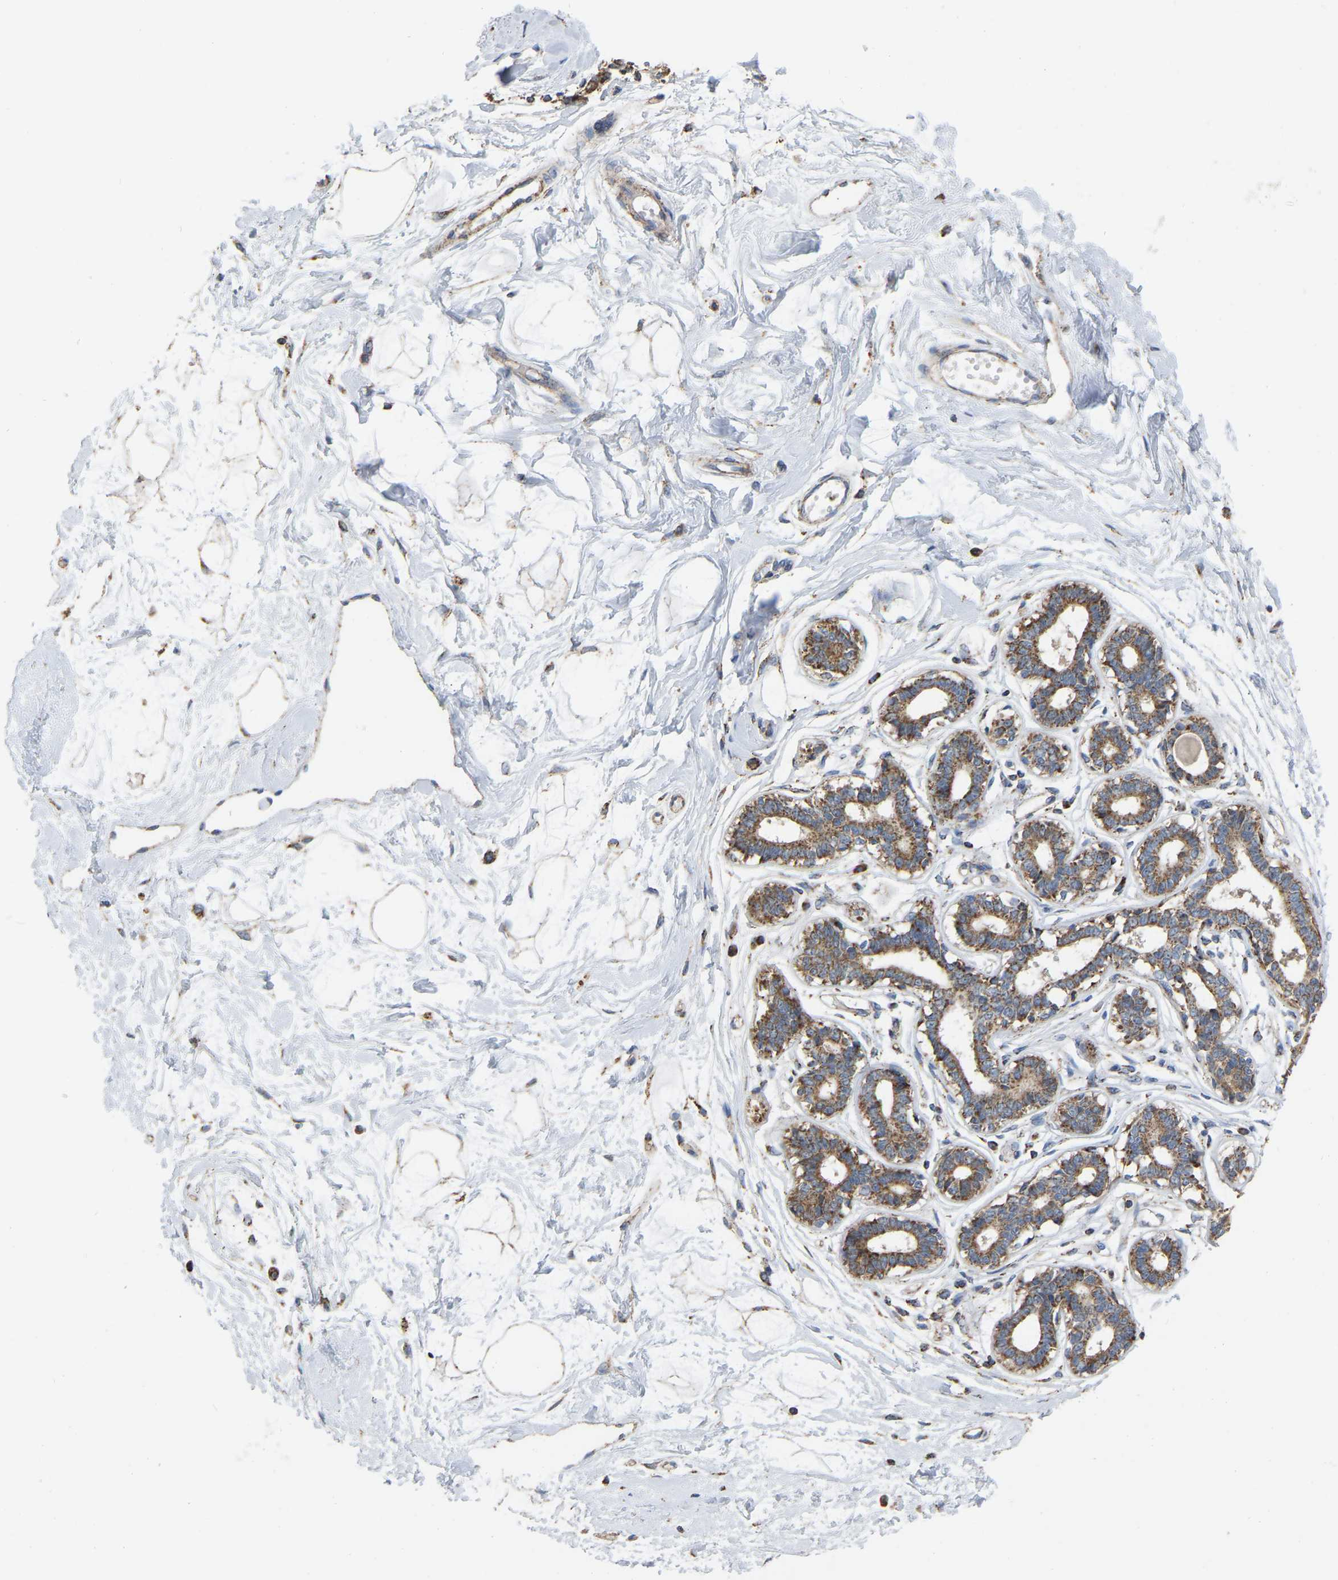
{"staining": {"intensity": "weak", "quantity": ">75%", "location": "cytoplasmic/membranous"}, "tissue": "breast", "cell_type": "Adipocytes", "image_type": "normal", "snomed": [{"axis": "morphology", "description": "Normal tissue, NOS"}, {"axis": "topography", "description": "Breast"}], "caption": "High-power microscopy captured an IHC image of normal breast, revealing weak cytoplasmic/membranous positivity in about >75% of adipocytes.", "gene": "CBLB", "patient": {"sex": "female", "age": 45}}